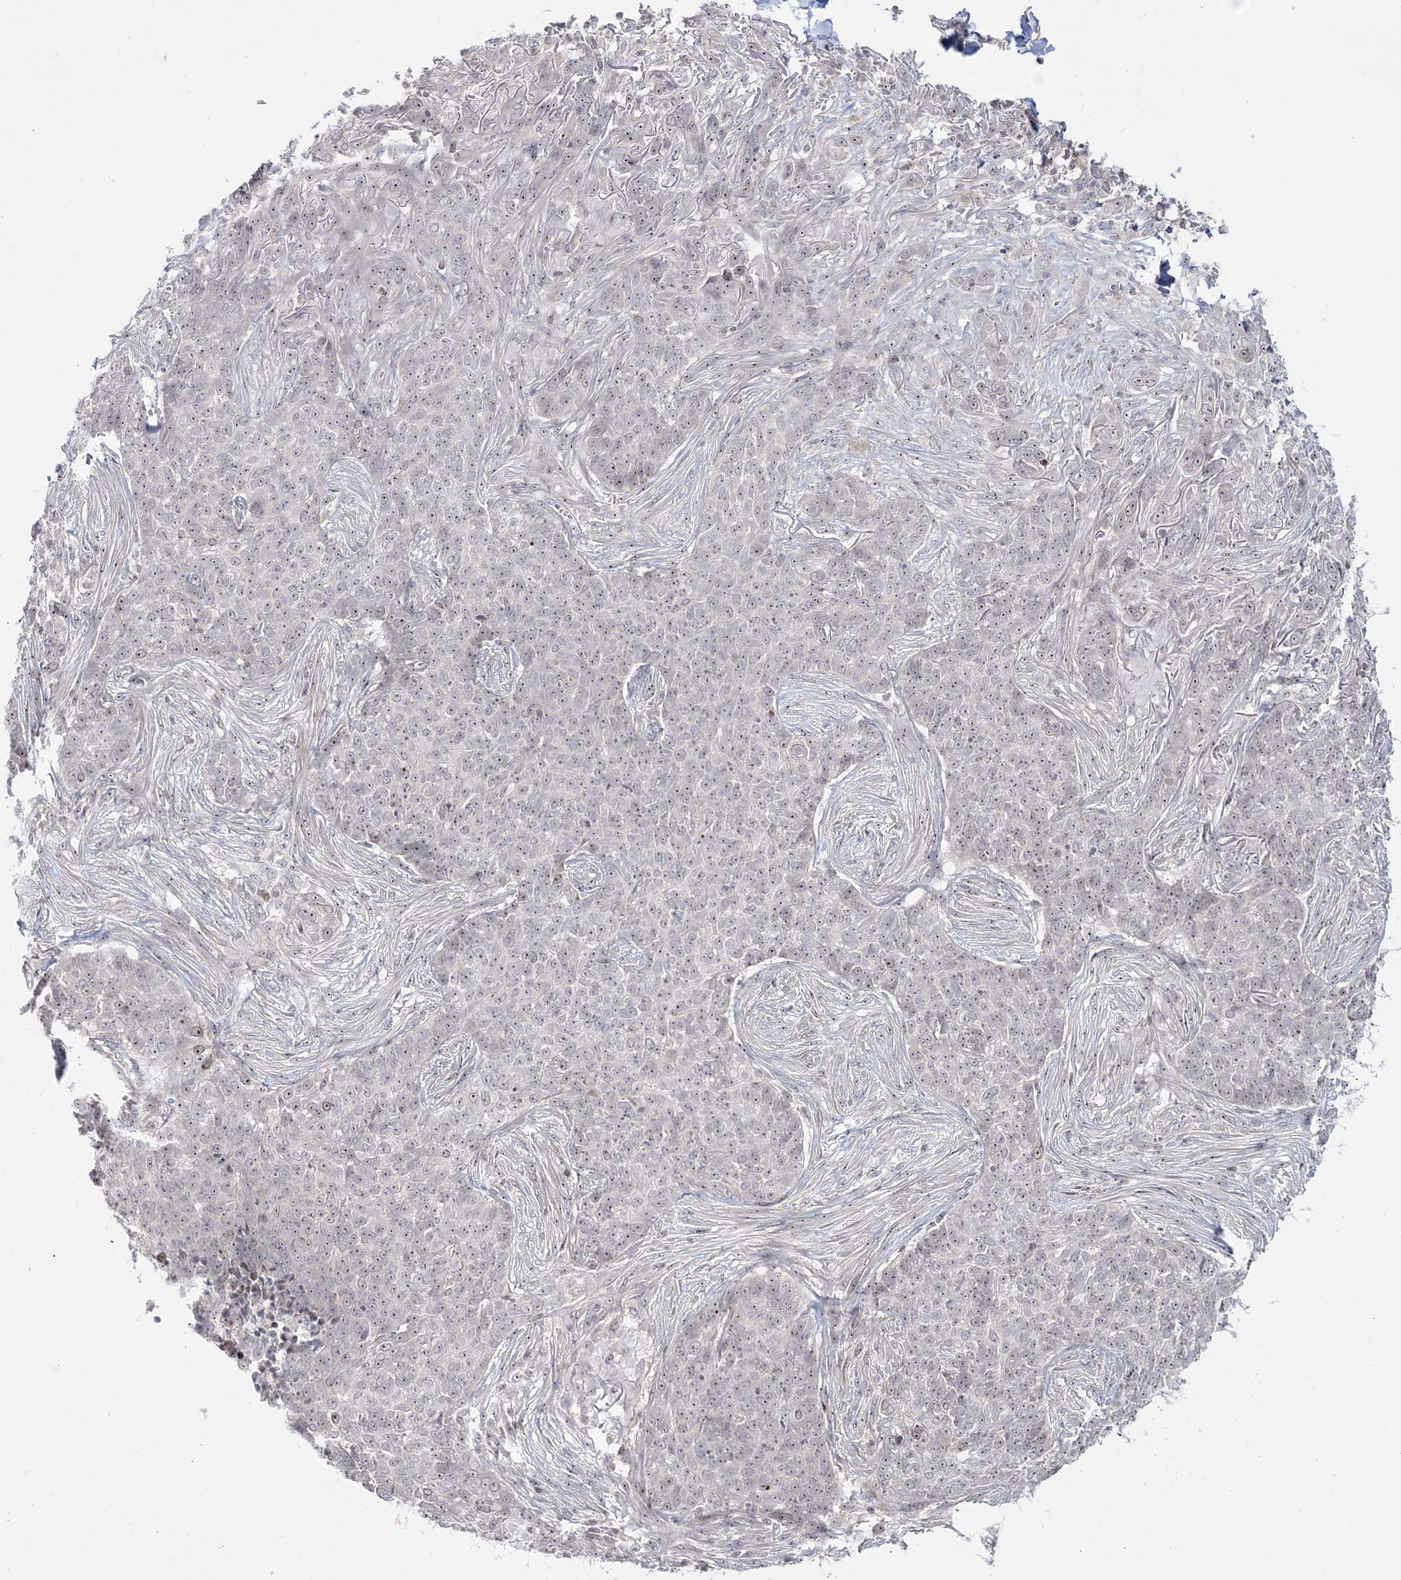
{"staining": {"intensity": "weak", "quantity": "<25%", "location": "nuclear"}, "tissue": "skin cancer", "cell_type": "Tumor cells", "image_type": "cancer", "snomed": [{"axis": "morphology", "description": "Basal cell carcinoma"}, {"axis": "topography", "description": "Skin"}], "caption": "This is an IHC micrograph of human skin basal cell carcinoma. There is no staining in tumor cells.", "gene": "SH3BP4", "patient": {"sex": "male", "age": 85}}